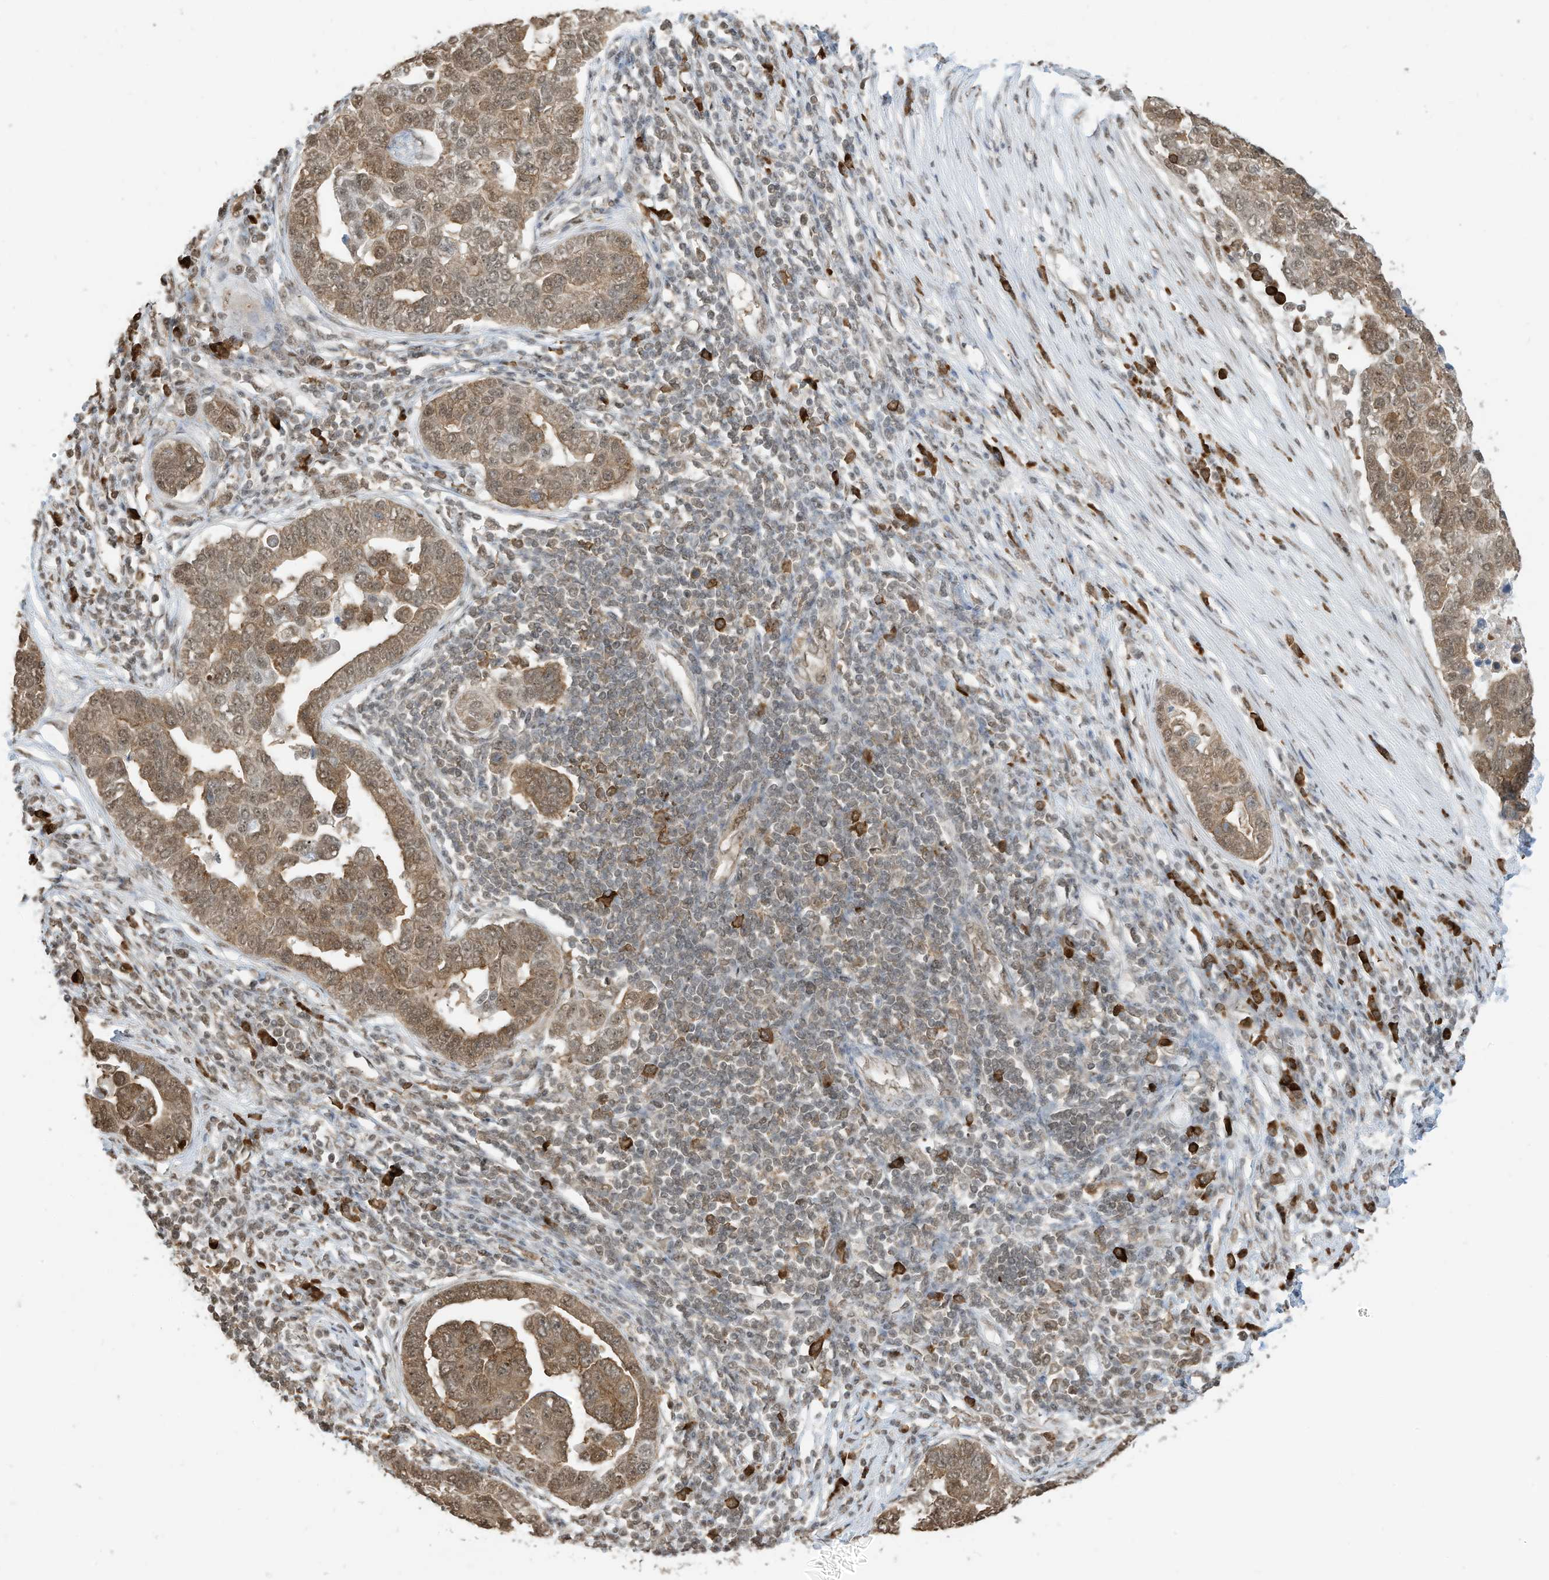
{"staining": {"intensity": "moderate", "quantity": ">75%", "location": "cytoplasmic/membranous,nuclear"}, "tissue": "pancreatic cancer", "cell_type": "Tumor cells", "image_type": "cancer", "snomed": [{"axis": "morphology", "description": "Adenocarcinoma, NOS"}, {"axis": "topography", "description": "Pancreas"}], "caption": "Pancreatic adenocarcinoma tissue displays moderate cytoplasmic/membranous and nuclear expression in about >75% of tumor cells, visualized by immunohistochemistry.", "gene": "ZNF195", "patient": {"sex": "female", "age": 61}}